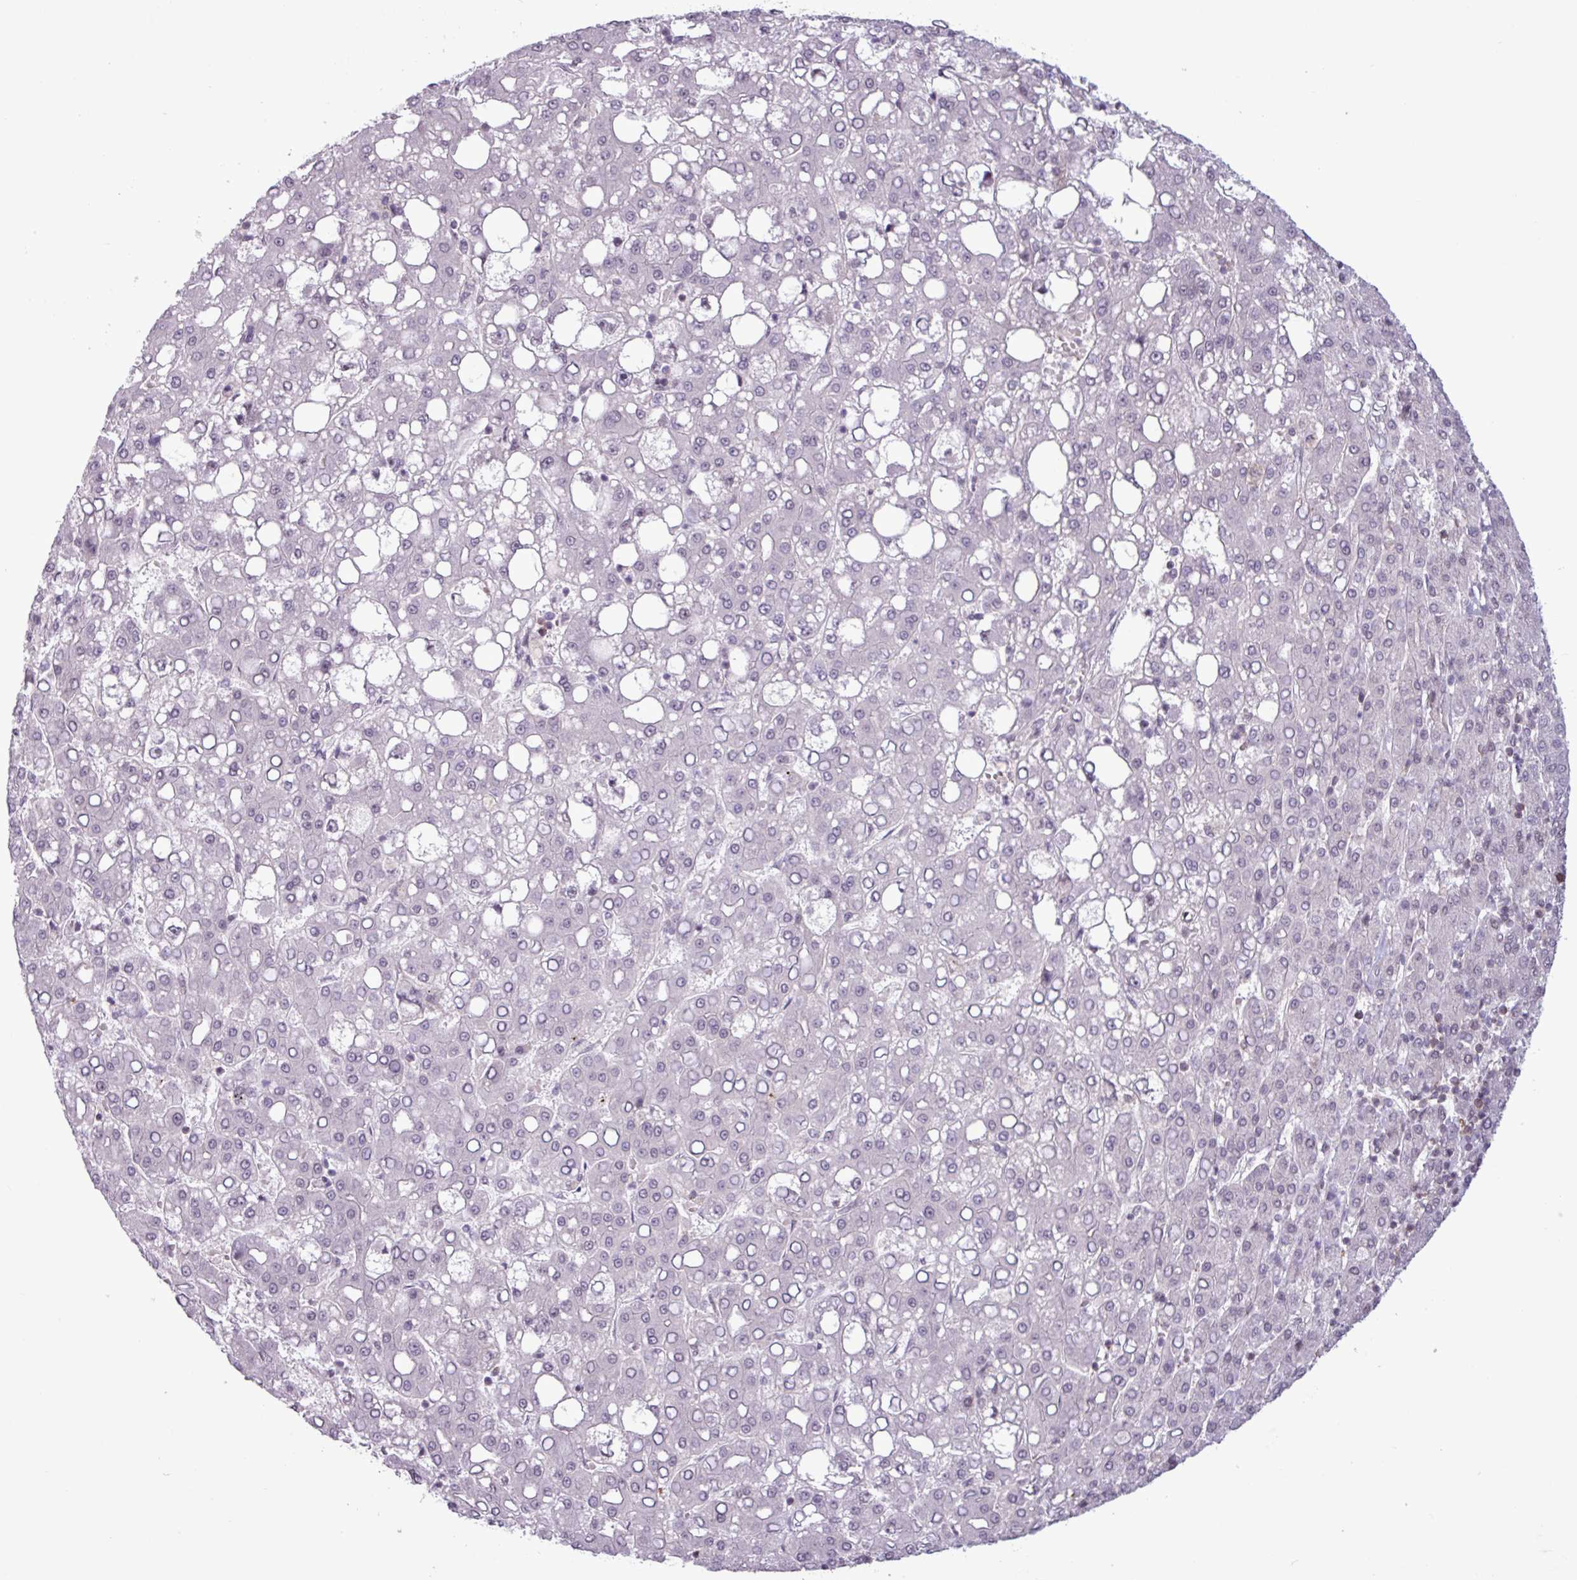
{"staining": {"intensity": "negative", "quantity": "none", "location": "none"}, "tissue": "liver cancer", "cell_type": "Tumor cells", "image_type": "cancer", "snomed": [{"axis": "morphology", "description": "Carcinoma, Hepatocellular, NOS"}, {"axis": "topography", "description": "Liver"}], "caption": "DAB (3,3'-diaminobenzidine) immunohistochemical staining of human liver cancer exhibits no significant expression in tumor cells.", "gene": "NOTCH2", "patient": {"sex": "male", "age": 65}}